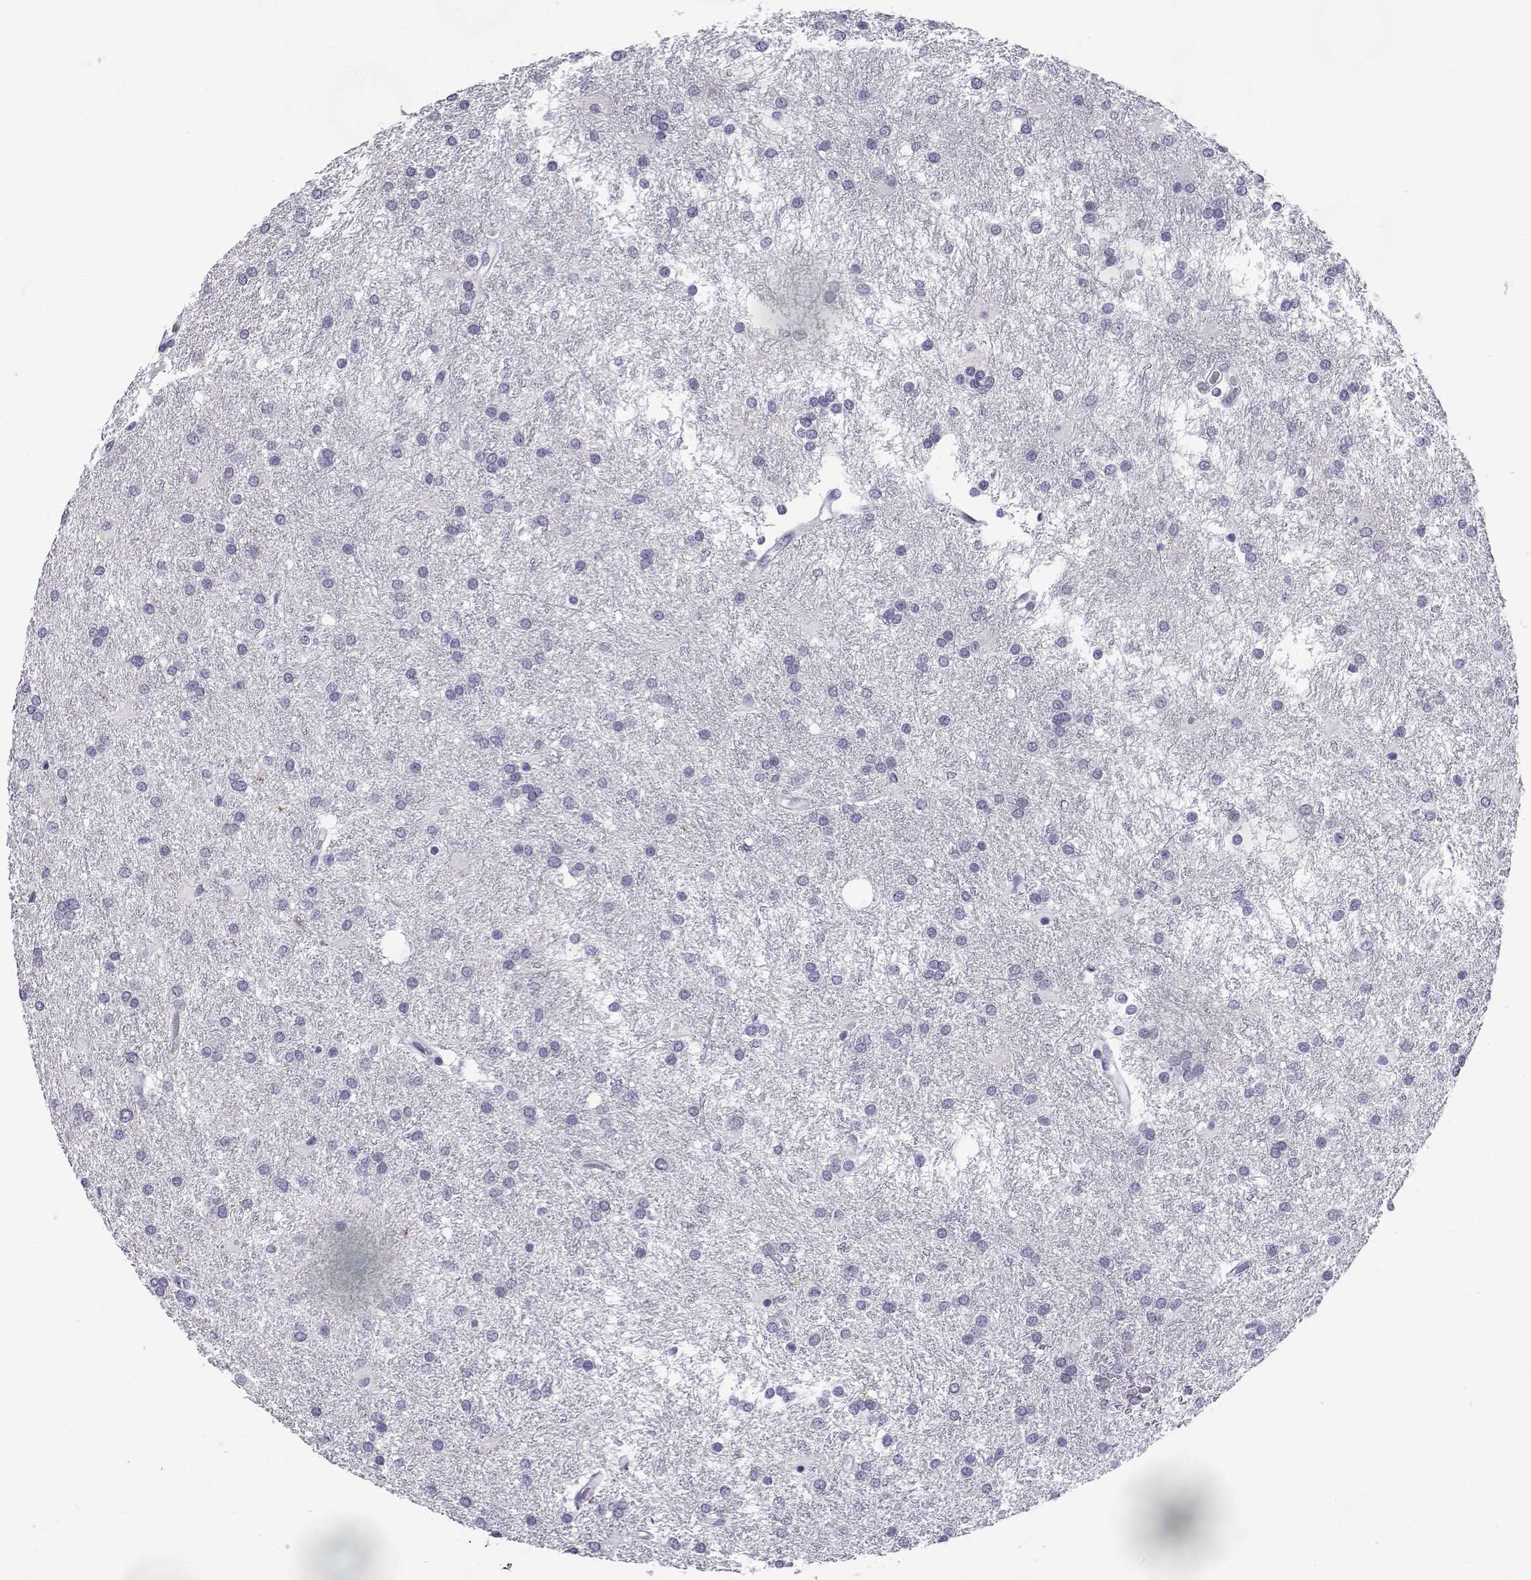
{"staining": {"intensity": "negative", "quantity": "none", "location": "none"}, "tissue": "glioma", "cell_type": "Tumor cells", "image_type": "cancer", "snomed": [{"axis": "morphology", "description": "Glioma, malignant, Low grade"}, {"axis": "topography", "description": "Brain"}], "caption": "Micrograph shows no significant protein expression in tumor cells of glioma.", "gene": "SLC6A3", "patient": {"sex": "female", "age": 32}}